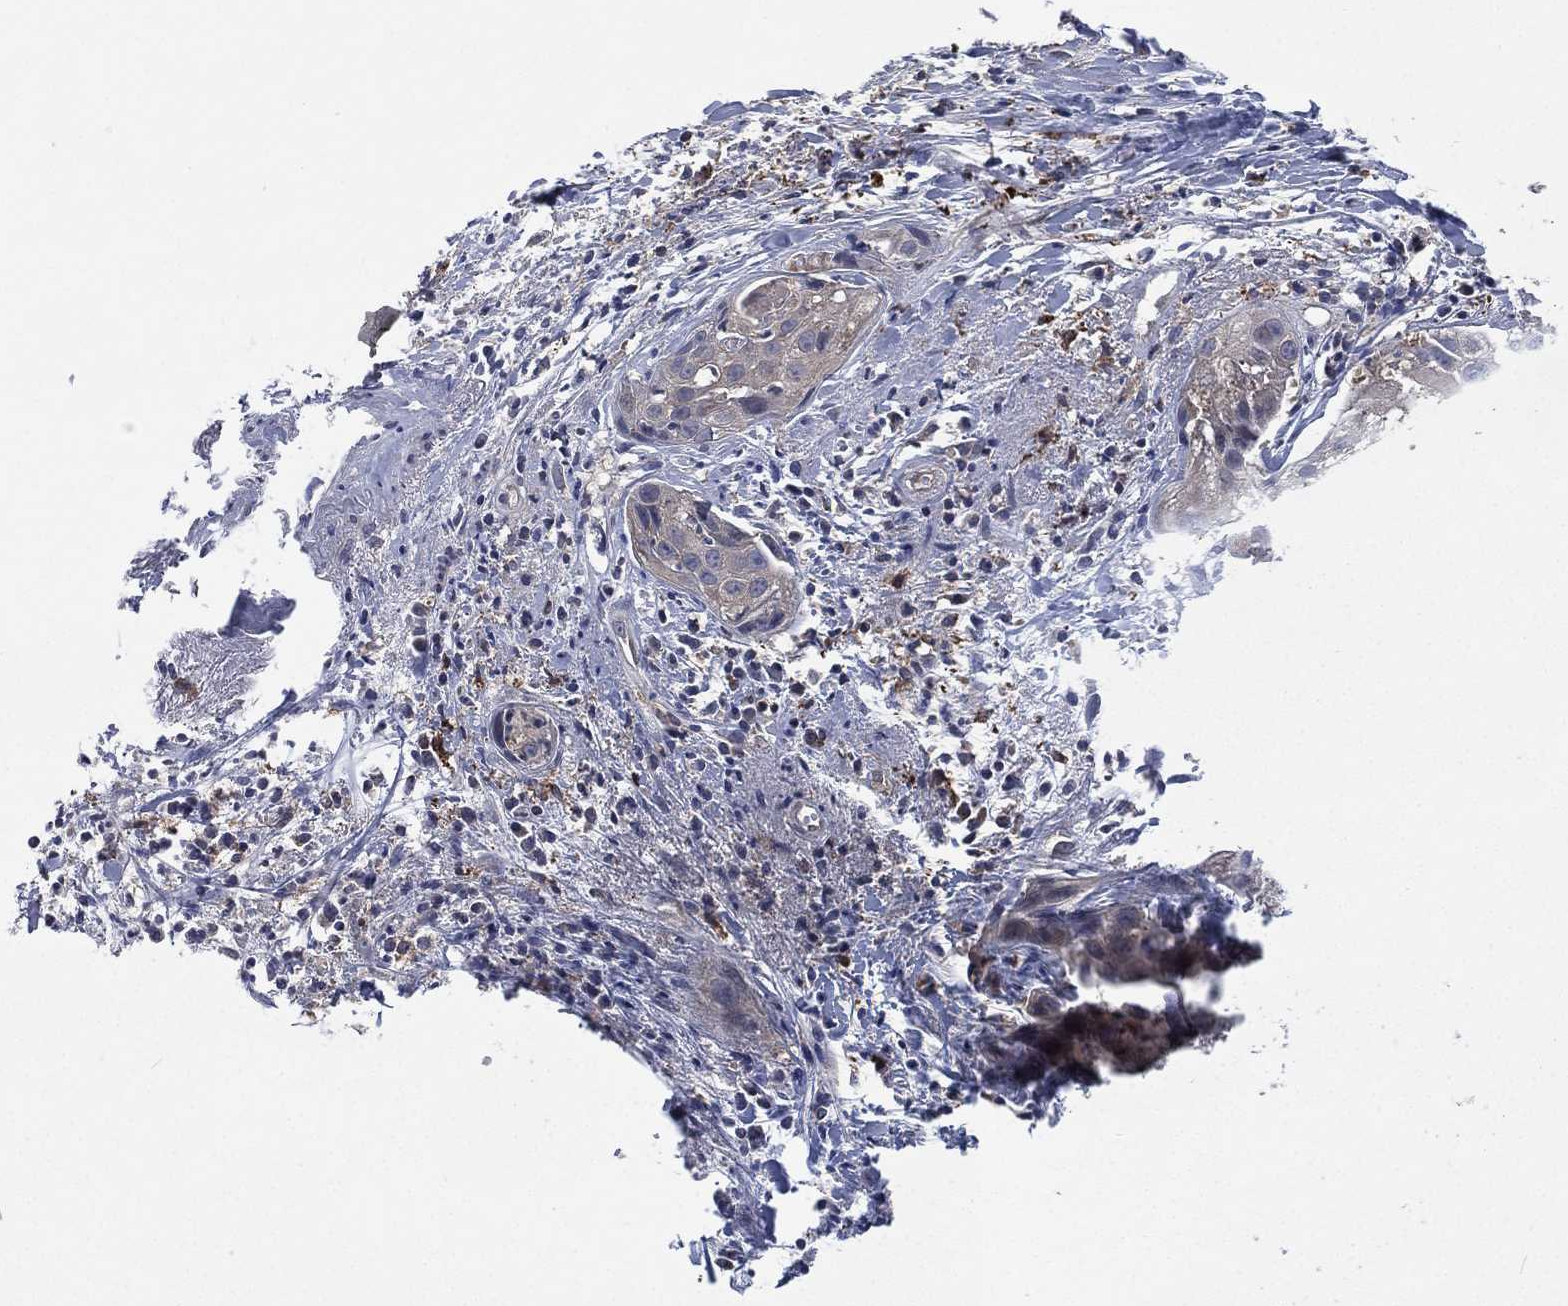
{"staining": {"intensity": "negative", "quantity": "none", "location": "none"}, "tissue": "cervical cancer", "cell_type": "Tumor cells", "image_type": "cancer", "snomed": [{"axis": "morphology", "description": "Squamous cell carcinoma, NOS"}, {"axis": "topography", "description": "Cervix"}], "caption": "Cervical cancer was stained to show a protein in brown. There is no significant positivity in tumor cells. Brightfield microscopy of immunohistochemistry (IHC) stained with DAB (brown) and hematoxylin (blue), captured at high magnification.", "gene": "C2orf76", "patient": {"sex": "female", "age": 53}}